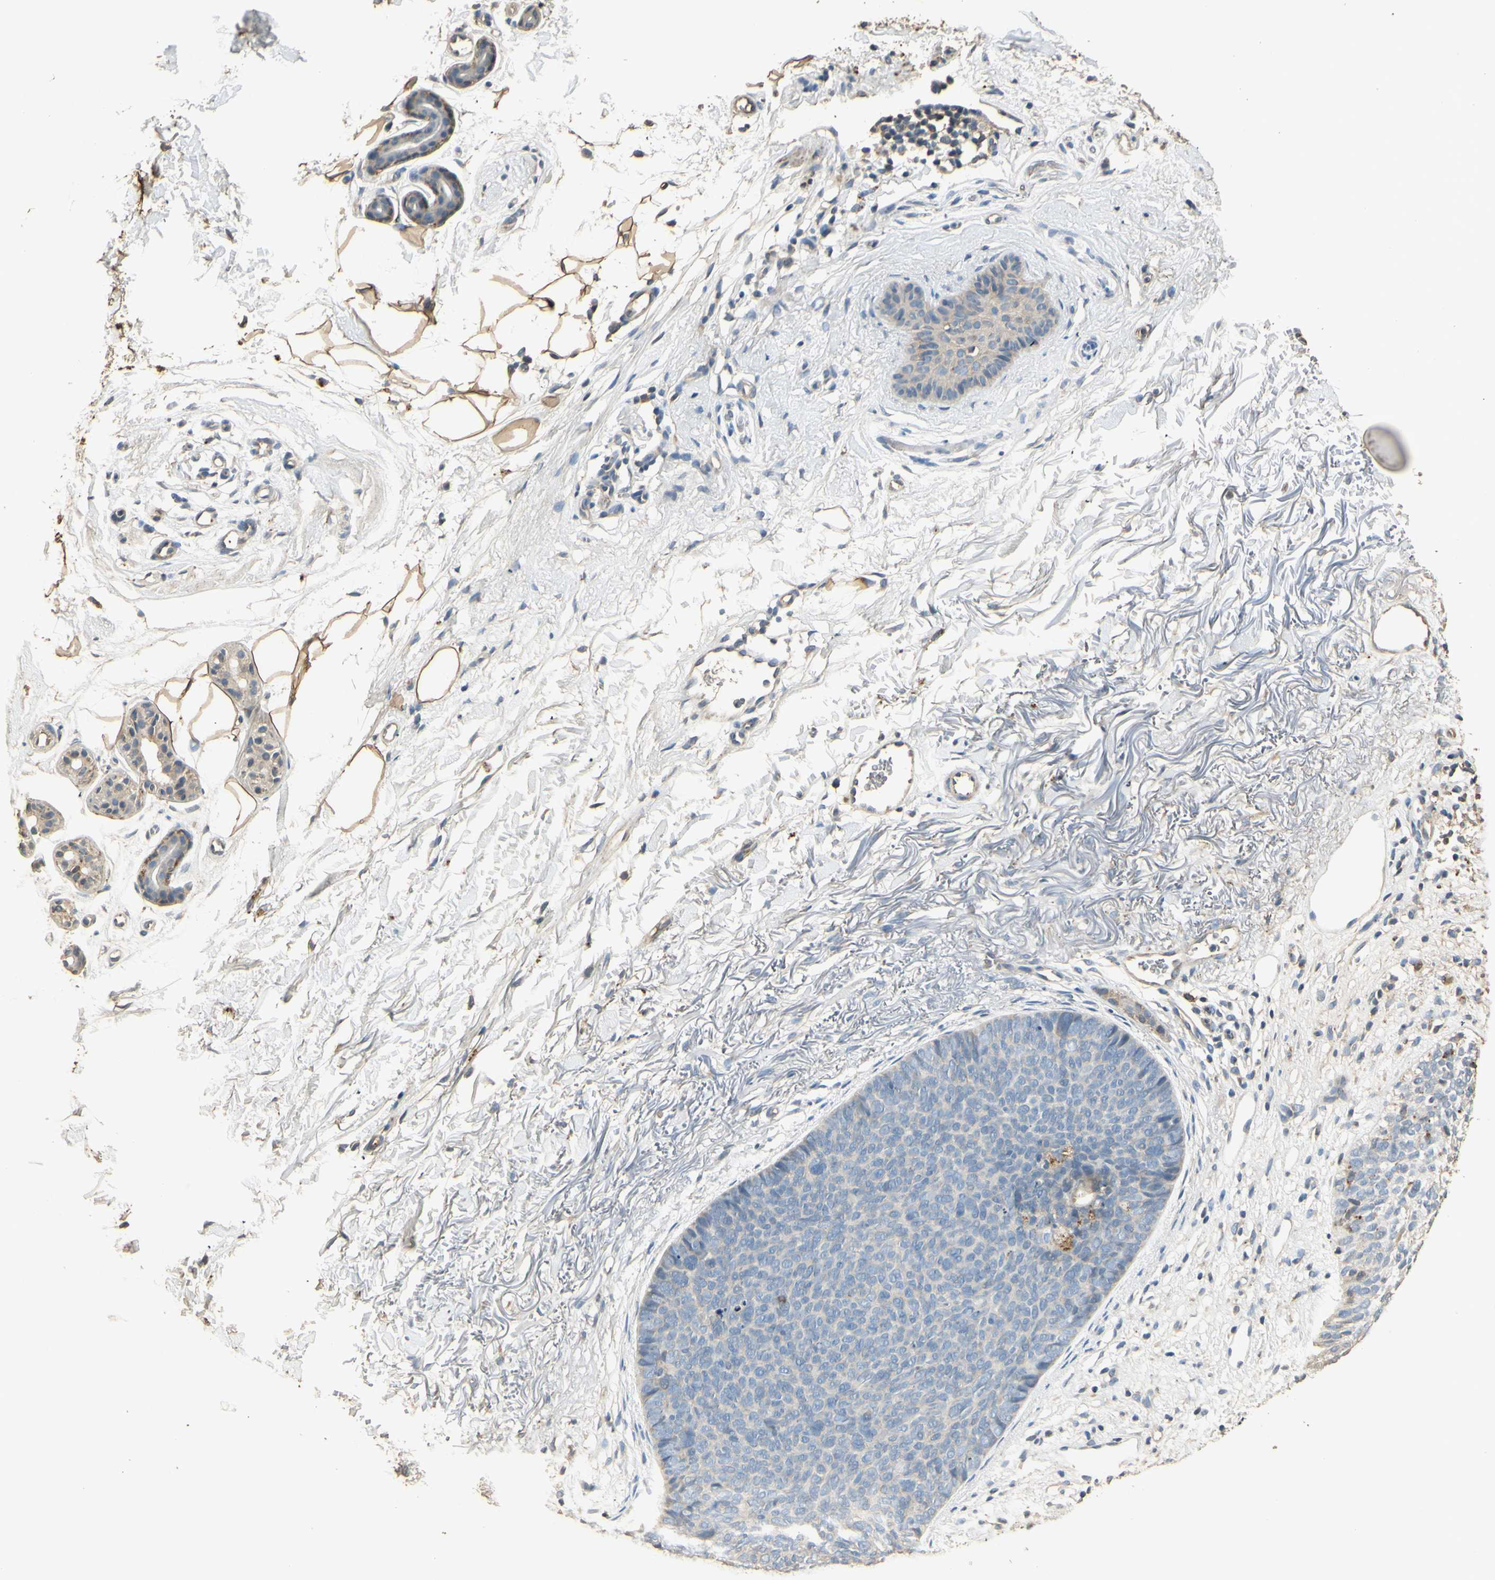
{"staining": {"intensity": "negative", "quantity": "none", "location": "none"}, "tissue": "skin cancer", "cell_type": "Tumor cells", "image_type": "cancer", "snomed": [{"axis": "morphology", "description": "Basal cell carcinoma"}, {"axis": "topography", "description": "Skin"}], "caption": "Immunohistochemistry of human basal cell carcinoma (skin) demonstrates no expression in tumor cells. Brightfield microscopy of immunohistochemistry (IHC) stained with DAB (brown) and hematoxylin (blue), captured at high magnification.", "gene": "ARHGEF17", "patient": {"sex": "female", "age": 70}}